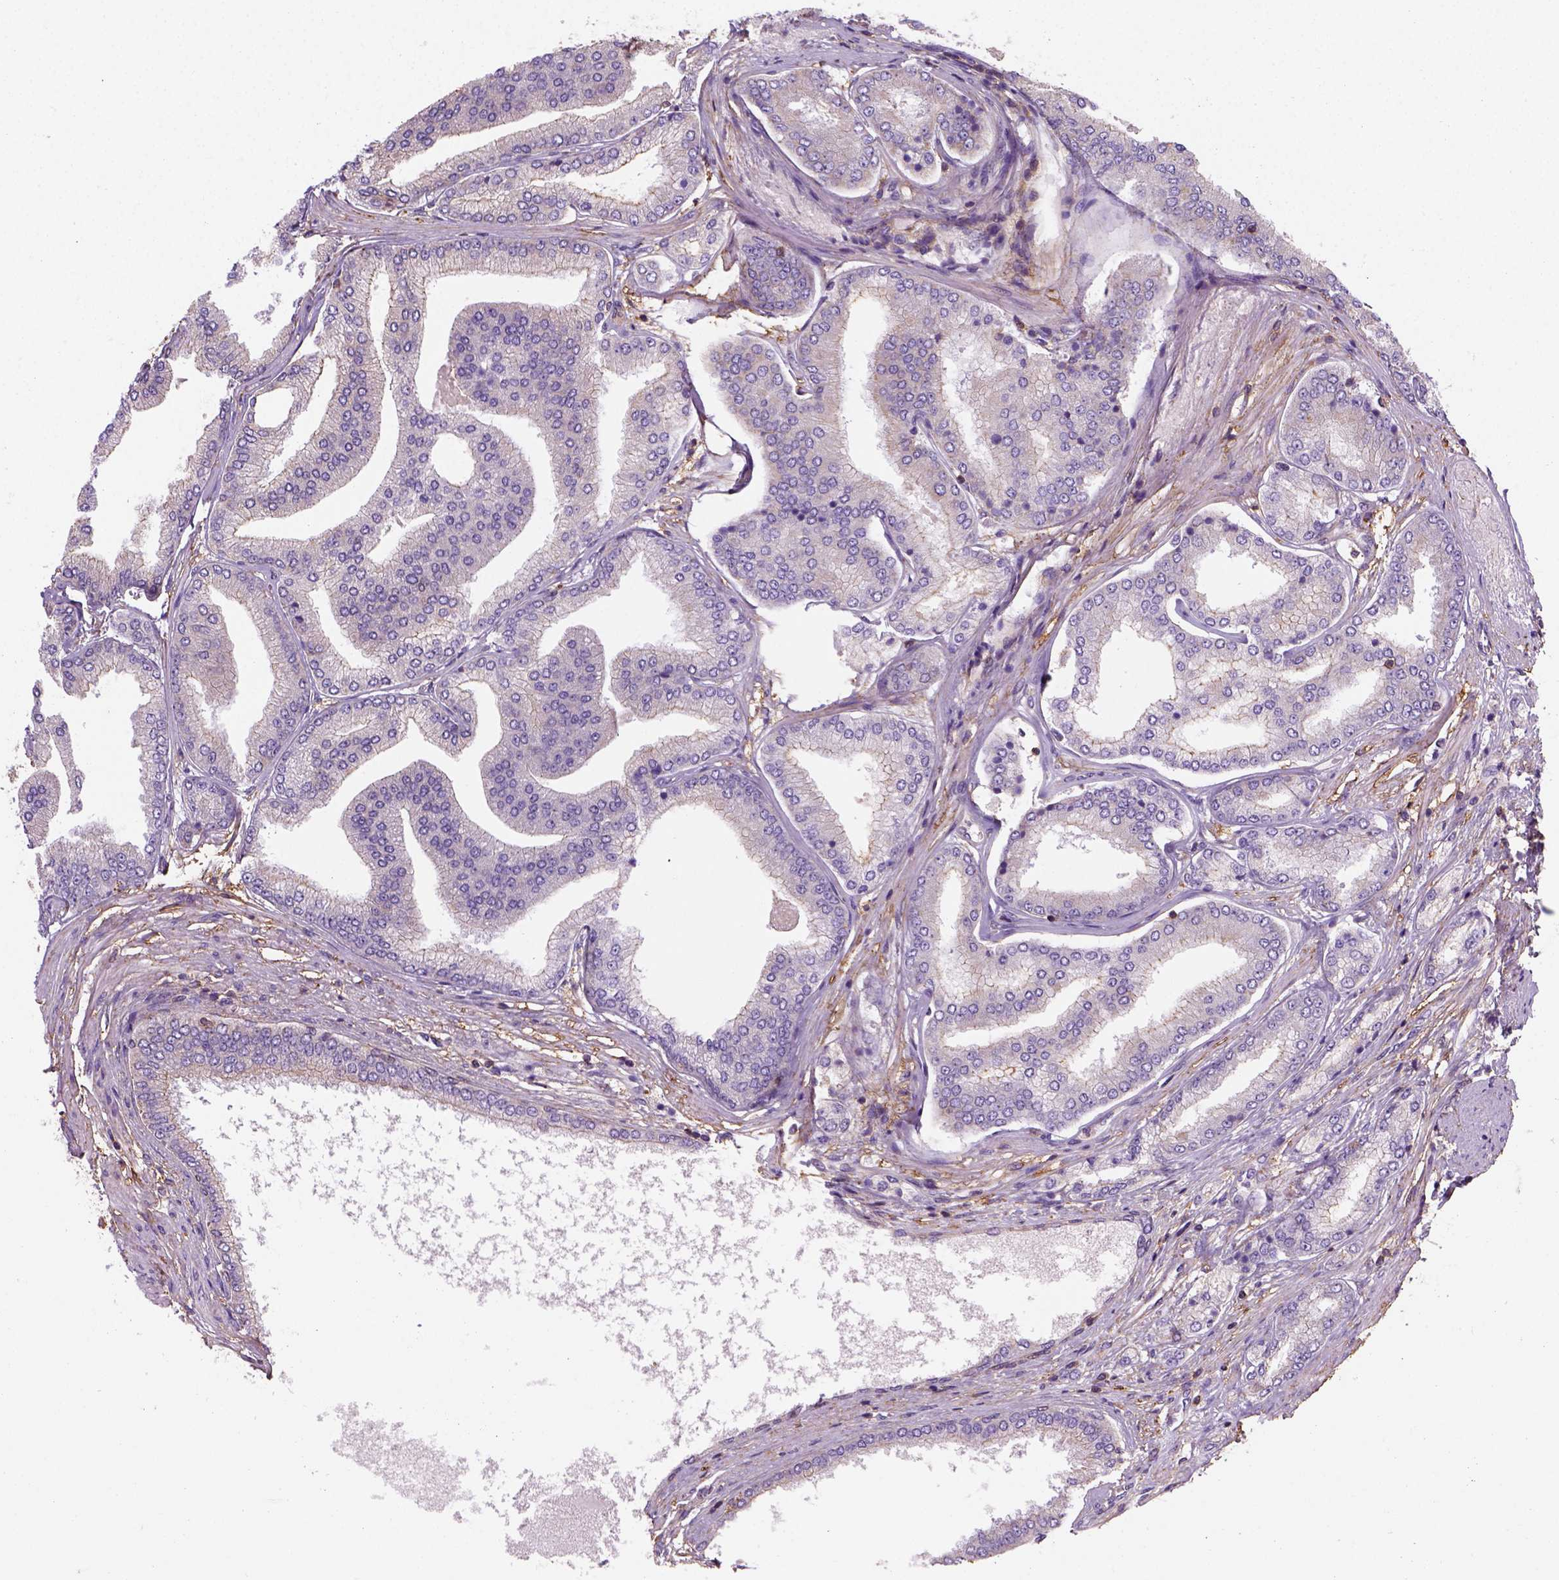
{"staining": {"intensity": "negative", "quantity": "none", "location": "none"}, "tissue": "prostate cancer", "cell_type": "Tumor cells", "image_type": "cancer", "snomed": [{"axis": "morphology", "description": "Adenocarcinoma, NOS"}, {"axis": "topography", "description": "Prostate"}], "caption": "High magnification brightfield microscopy of prostate cancer (adenocarcinoma) stained with DAB (3,3'-diaminobenzidine) (brown) and counterstained with hematoxylin (blue): tumor cells show no significant staining.", "gene": "GPRC5D", "patient": {"sex": "male", "age": 63}}